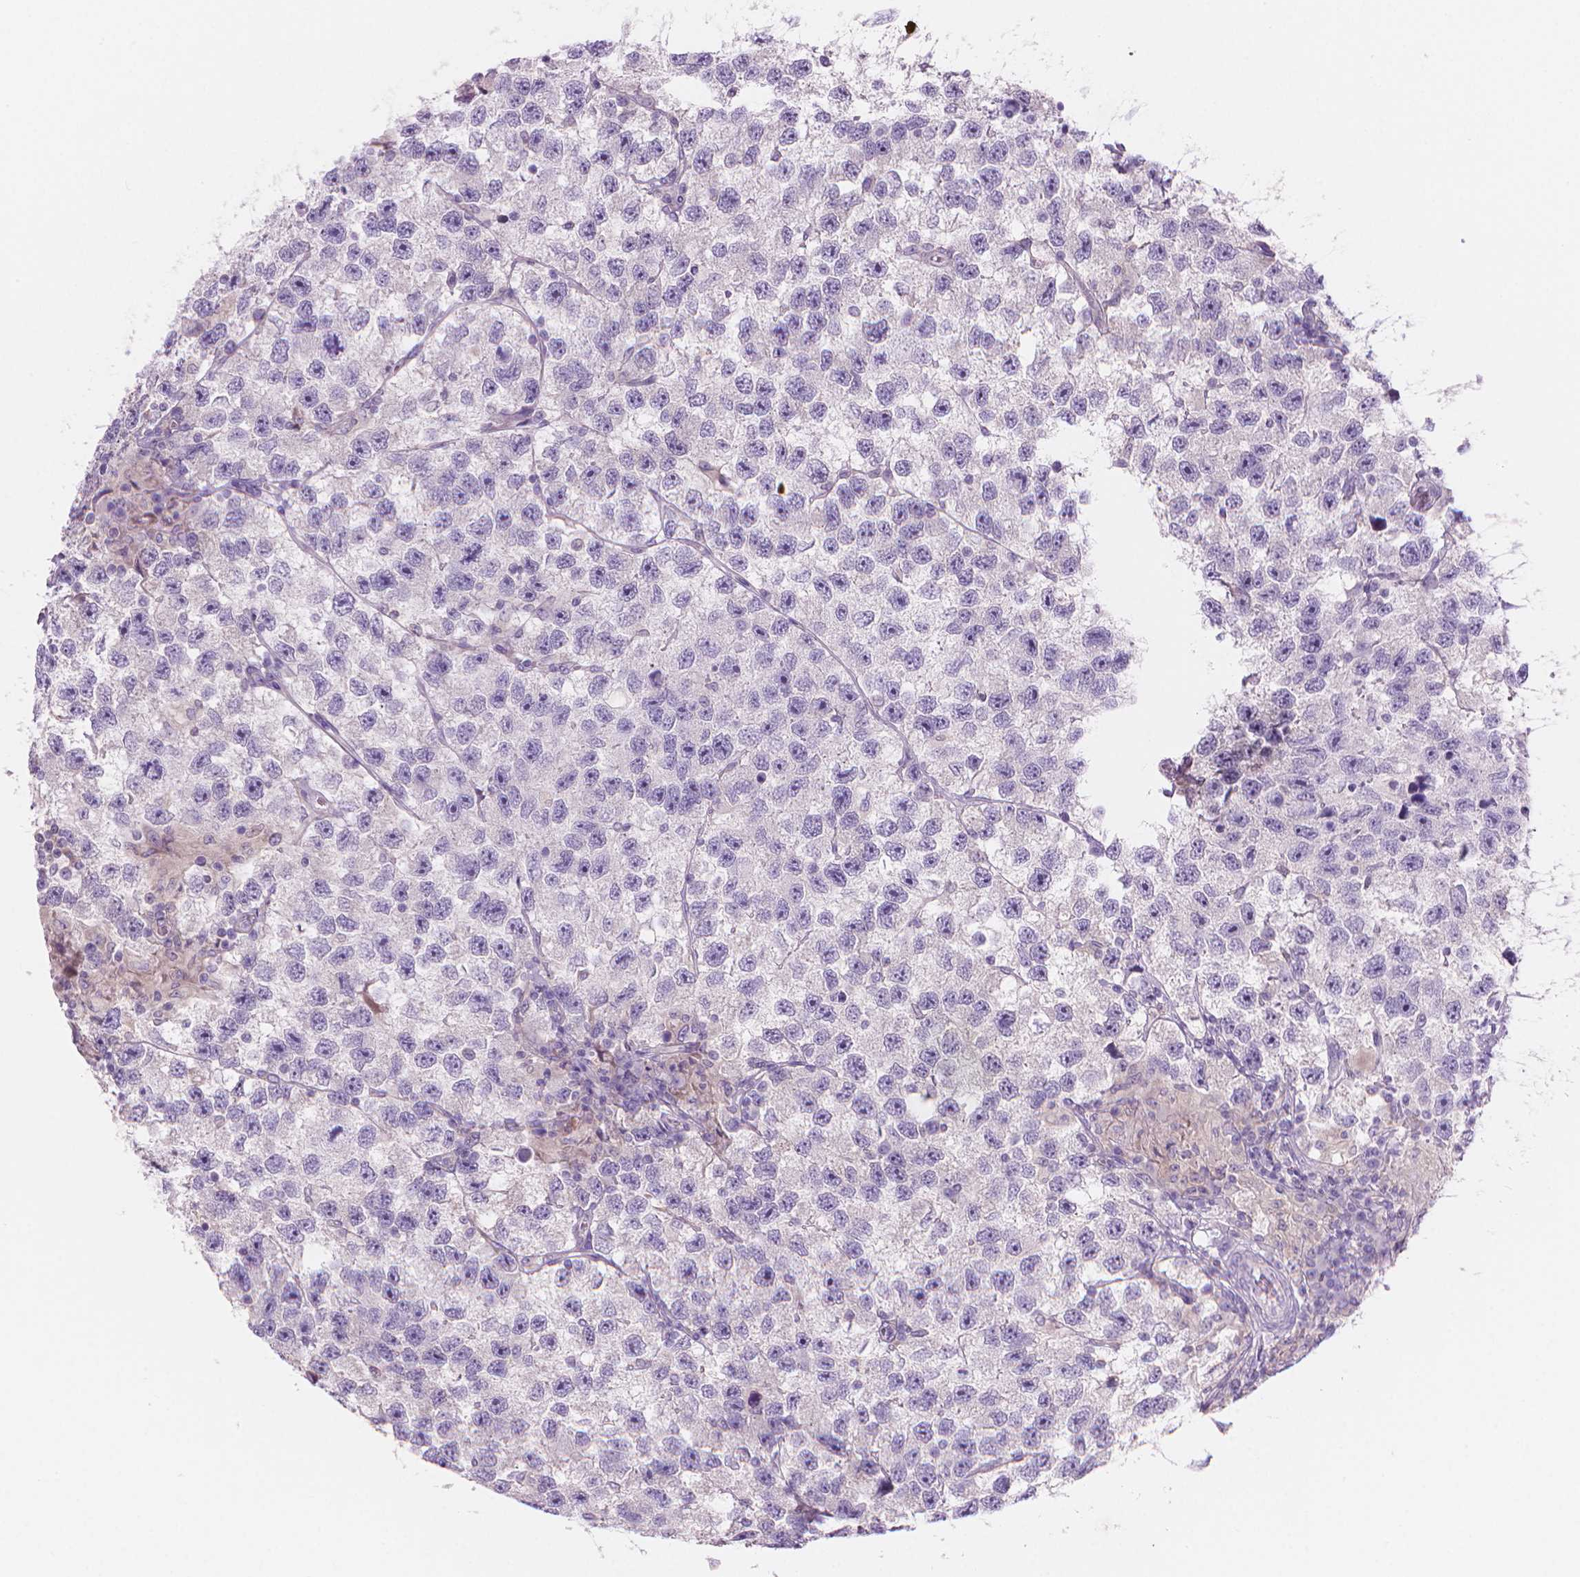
{"staining": {"intensity": "negative", "quantity": "none", "location": "none"}, "tissue": "testis cancer", "cell_type": "Tumor cells", "image_type": "cancer", "snomed": [{"axis": "morphology", "description": "Seminoma, NOS"}, {"axis": "topography", "description": "Testis"}], "caption": "Protein analysis of testis cancer displays no significant staining in tumor cells. (DAB (3,3'-diaminobenzidine) immunohistochemistry (IHC) with hematoxylin counter stain).", "gene": "ENSG00000187186", "patient": {"sex": "male", "age": 26}}